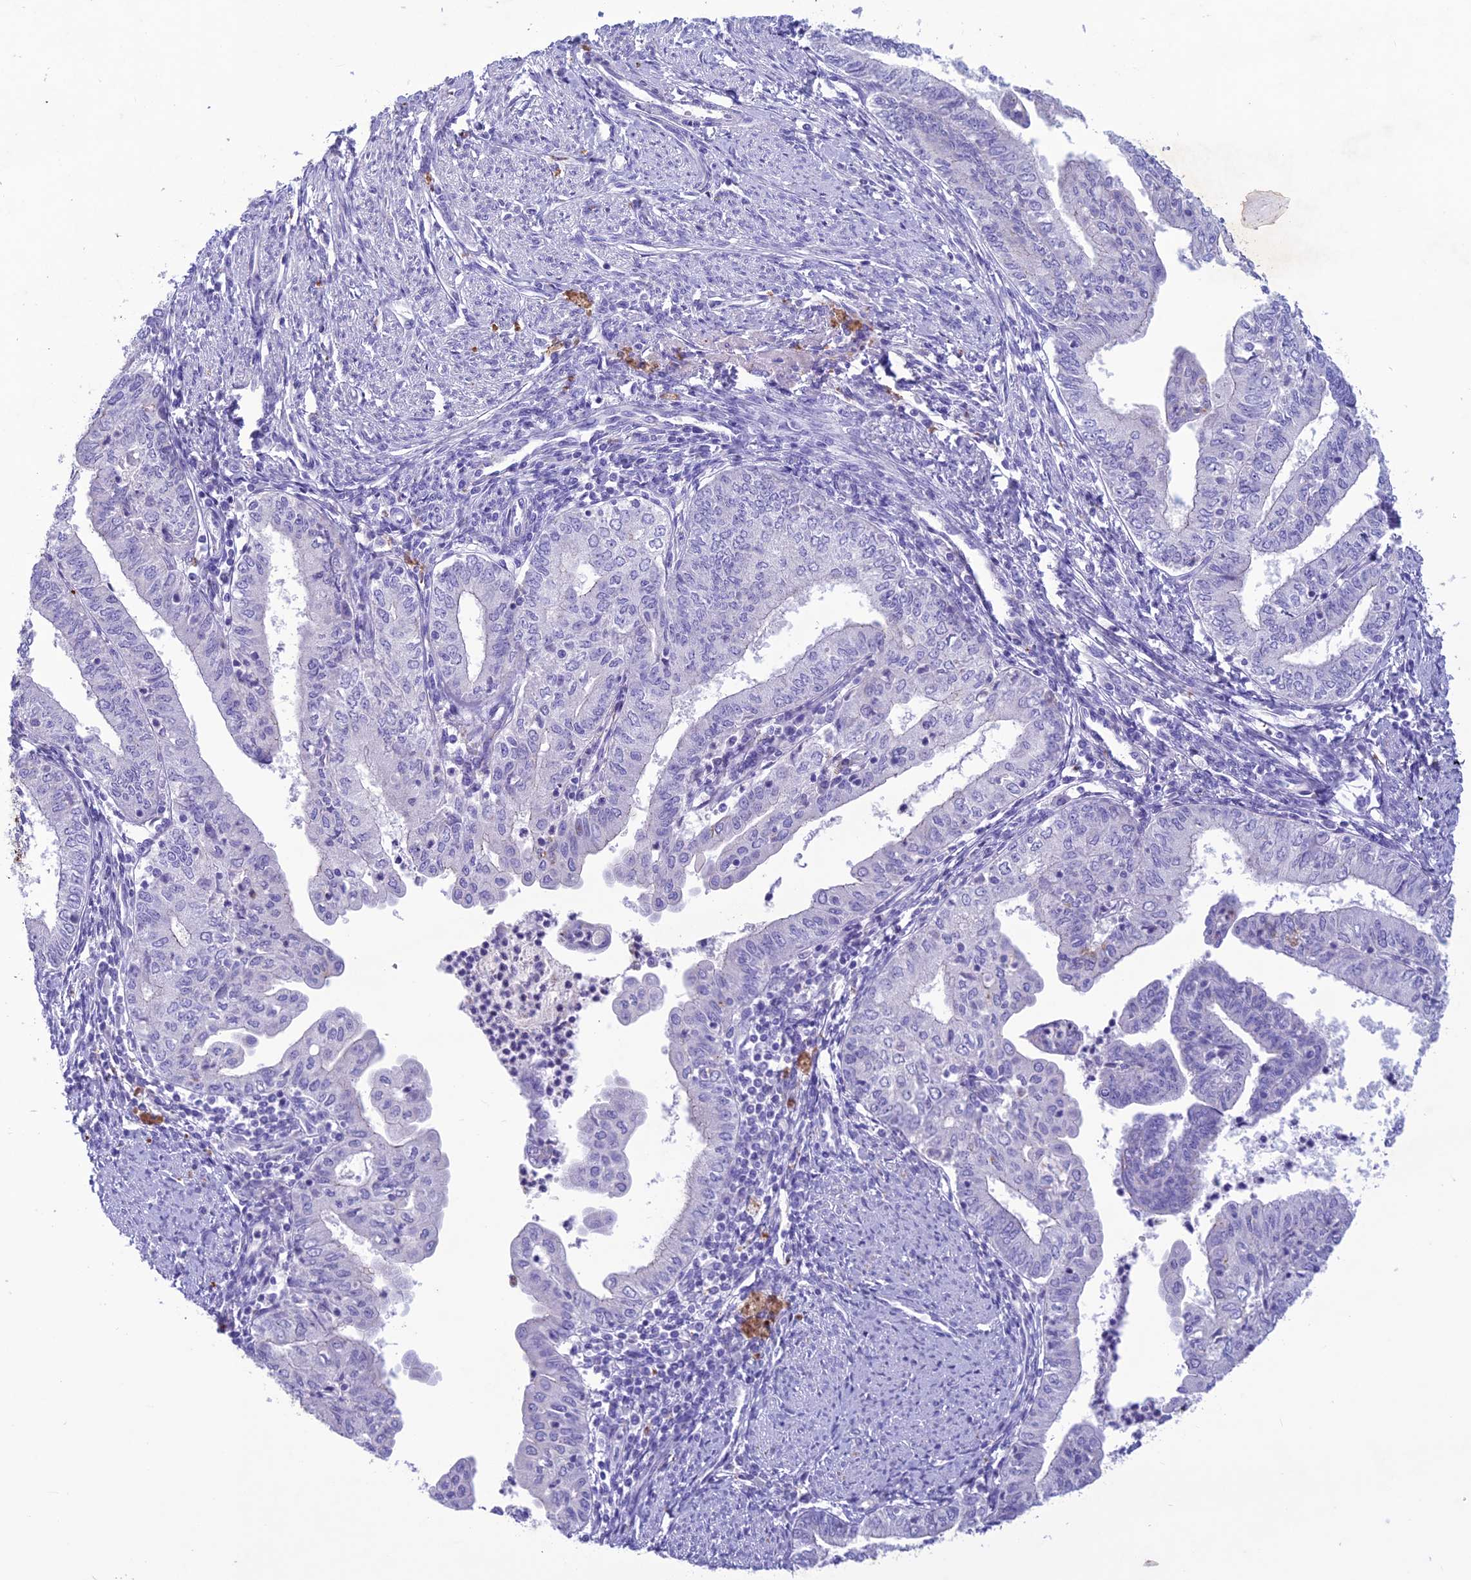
{"staining": {"intensity": "negative", "quantity": "none", "location": "none"}, "tissue": "endometrial cancer", "cell_type": "Tumor cells", "image_type": "cancer", "snomed": [{"axis": "morphology", "description": "Adenocarcinoma, NOS"}, {"axis": "topography", "description": "Endometrium"}], "caption": "This is an immunohistochemistry histopathology image of endometrial cancer. There is no staining in tumor cells.", "gene": "IFT172", "patient": {"sex": "female", "age": 66}}